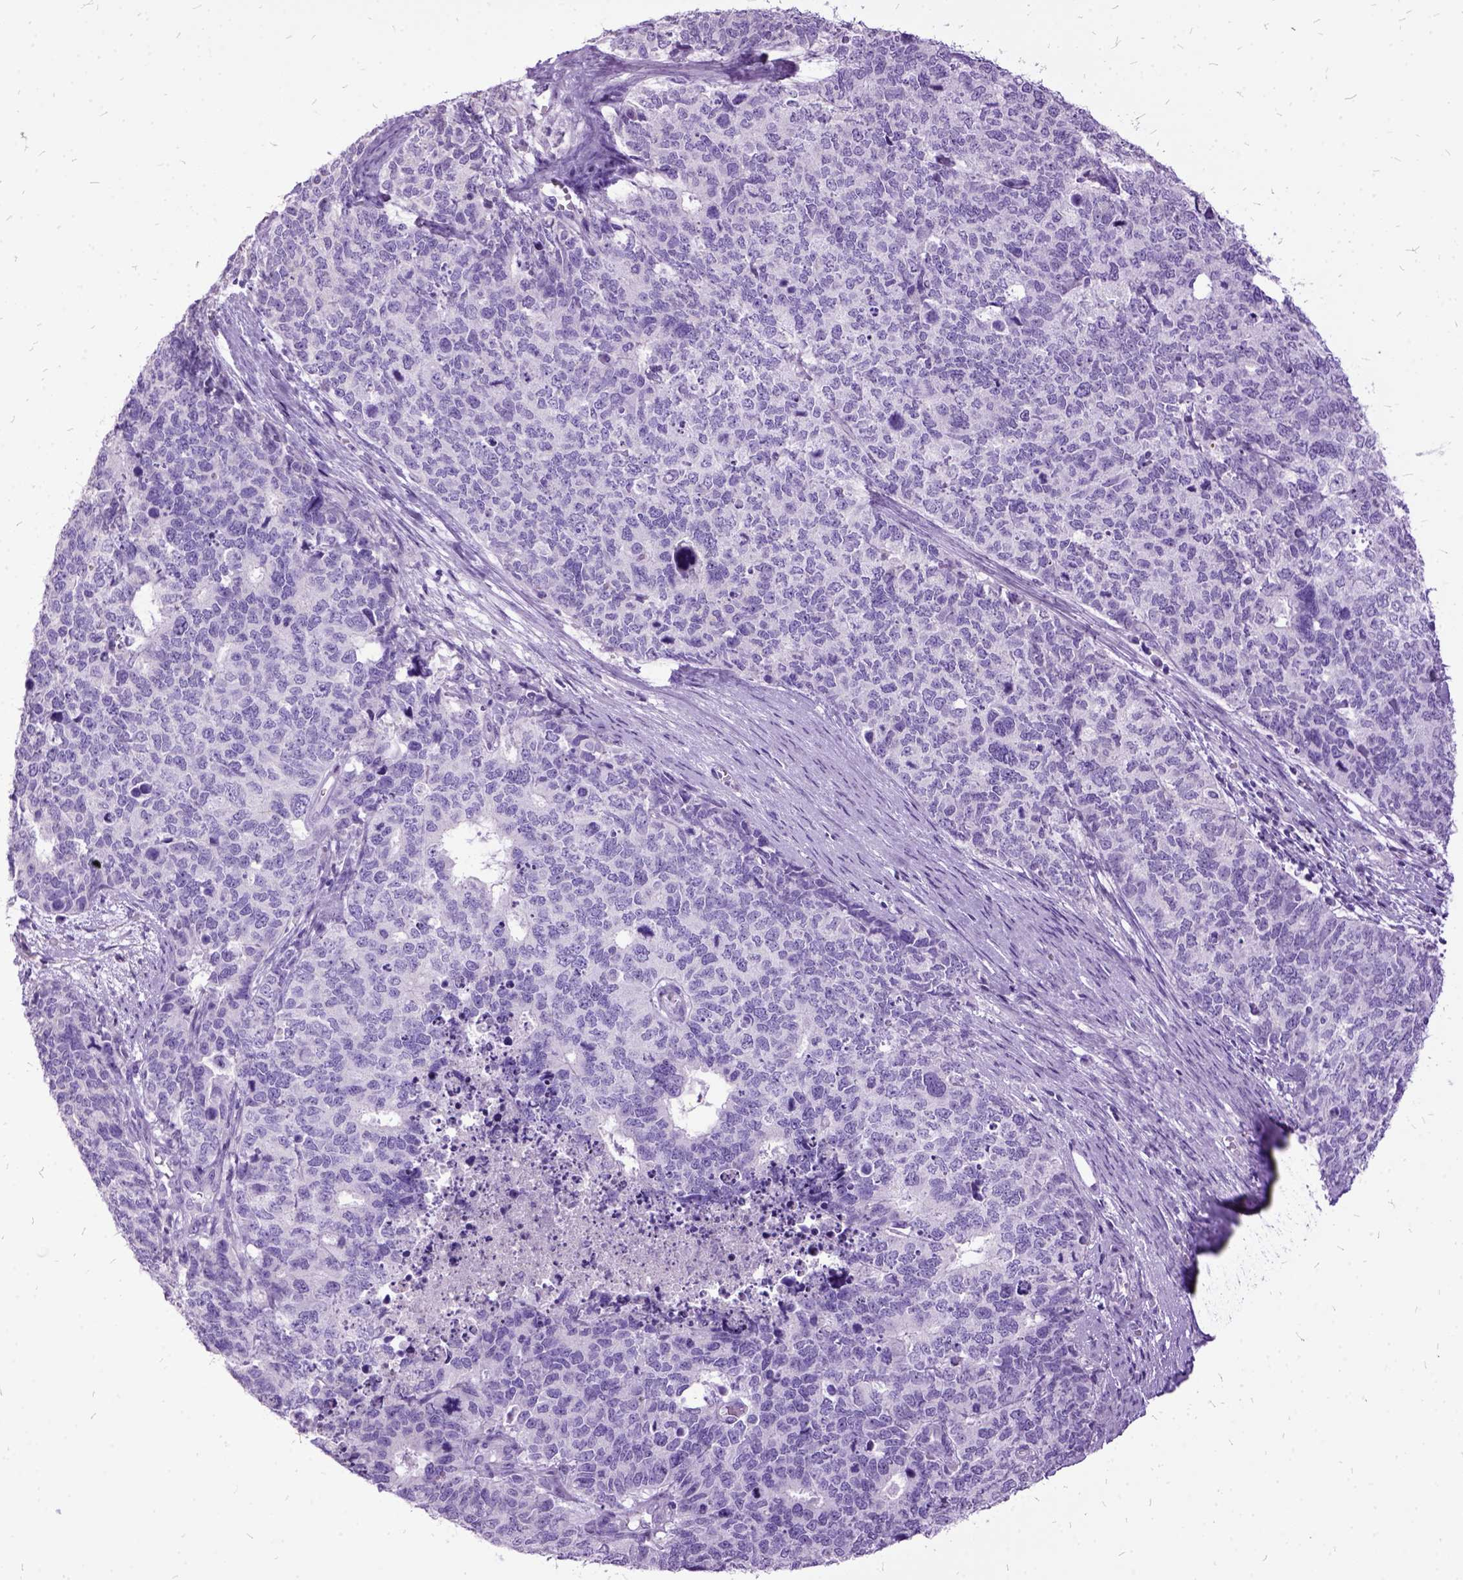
{"staining": {"intensity": "negative", "quantity": "none", "location": "none"}, "tissue": "cervical cancer", "cell_type": "Tumor cells", "image_type": "cancer", "snomed": [{"axis": "morphology", "description": "Squamous cell carcinoma, NOS"}, {"axis": "topography", "description": "Cervix"}], "caption": "DAB (3,3'-diaminobenzidine) immunohistochemical staining of squamous cell carcinoma (cervical) displays no significant staining in tumor cells. (Brightfield microscopy of DAB (3,3'-diaminobenzidine) immunohistochemistry (IHC) at high magnification).", "gene": "MME", "patient": {"sex": "female", "age": 63}}